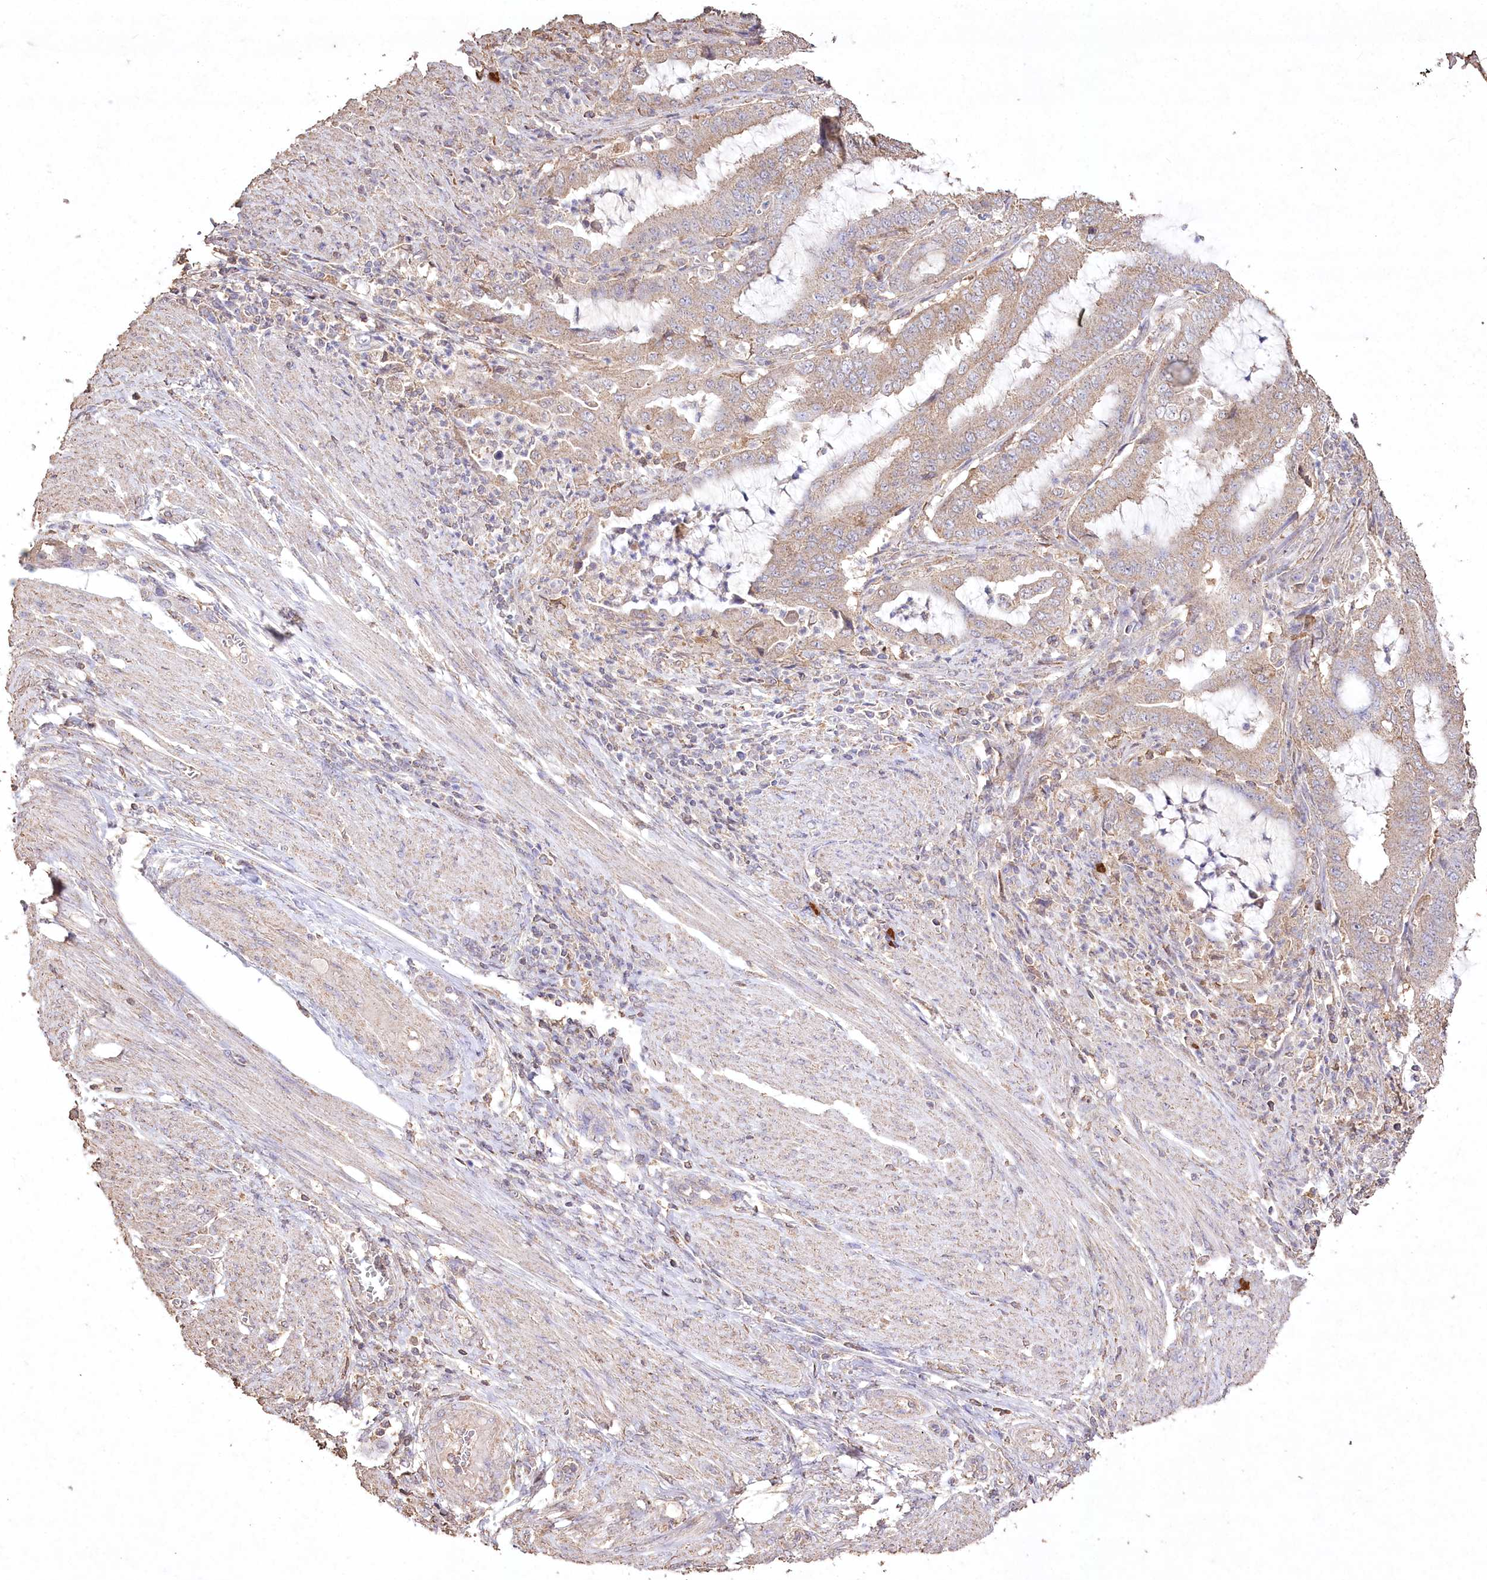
{"staining": {"intensity": "weak", "quantity": ">75%", "location": "cytoplasmic/membranous"}, "tissue": "endometrial cancer", "cell_type": "Tumor cells", "image_type": "cancer", "snomed": [{"axis": "morphology", "description": "Adenocarcinoma, NOS"}, {"axis": "topography", "description": "Endometrium"}], "caption": "The histopathology image exhibits a brown stain indicating the presence of a protein in the cytoplasmic/membranous of tumor cells in adenocarcinoma (endometrial). The protein of interest is stained brown, and the nuclei are stained in blue (DAB IHC with brightfield microscopy, high magnification).", "gene": "IREB2", "patient": {"sex": "female", "age": 51}}